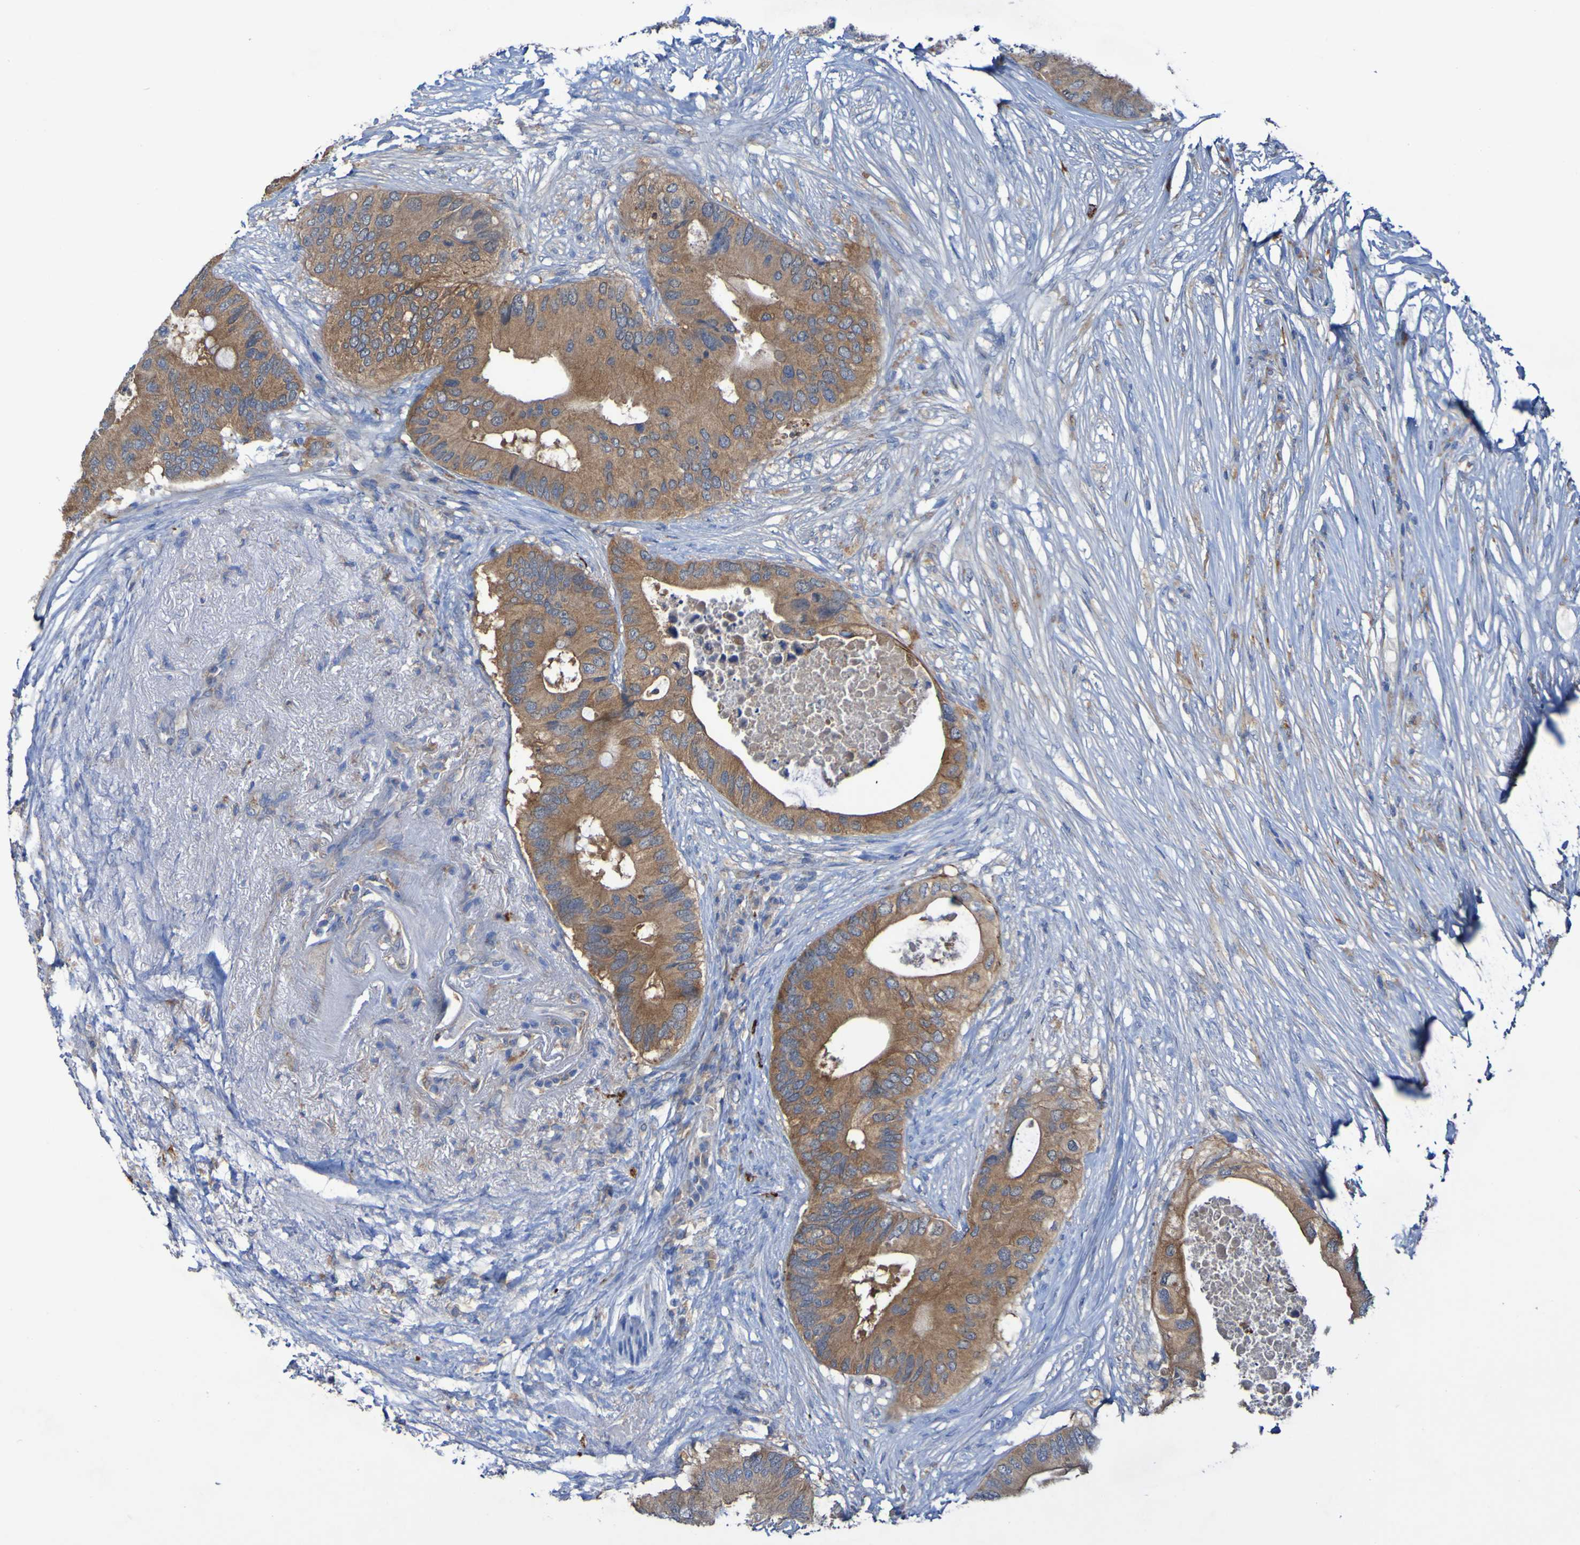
{"staining": {"intensity": "moderate", "quantity": ">75%", "location": "cytoplasmic/membranous"}, "tissue": "colorectal cancer", "cell_type": "Tumor cells", "image_type": "cancer", "snomed": [{"axis": "morphology", "description": "Adenocarcinoma, NOS"}, {"axis": "topography", "description": "Colon"}], "caption": "Immunohistochemical staining of colorectal cancer (adenocarcinoma) reveals moderate cytoplasmic/membranous protein staining in about >75% of tumor cells.", "gene": "ARHGEF16", "patient": {"sex": "male", "age": 71}}